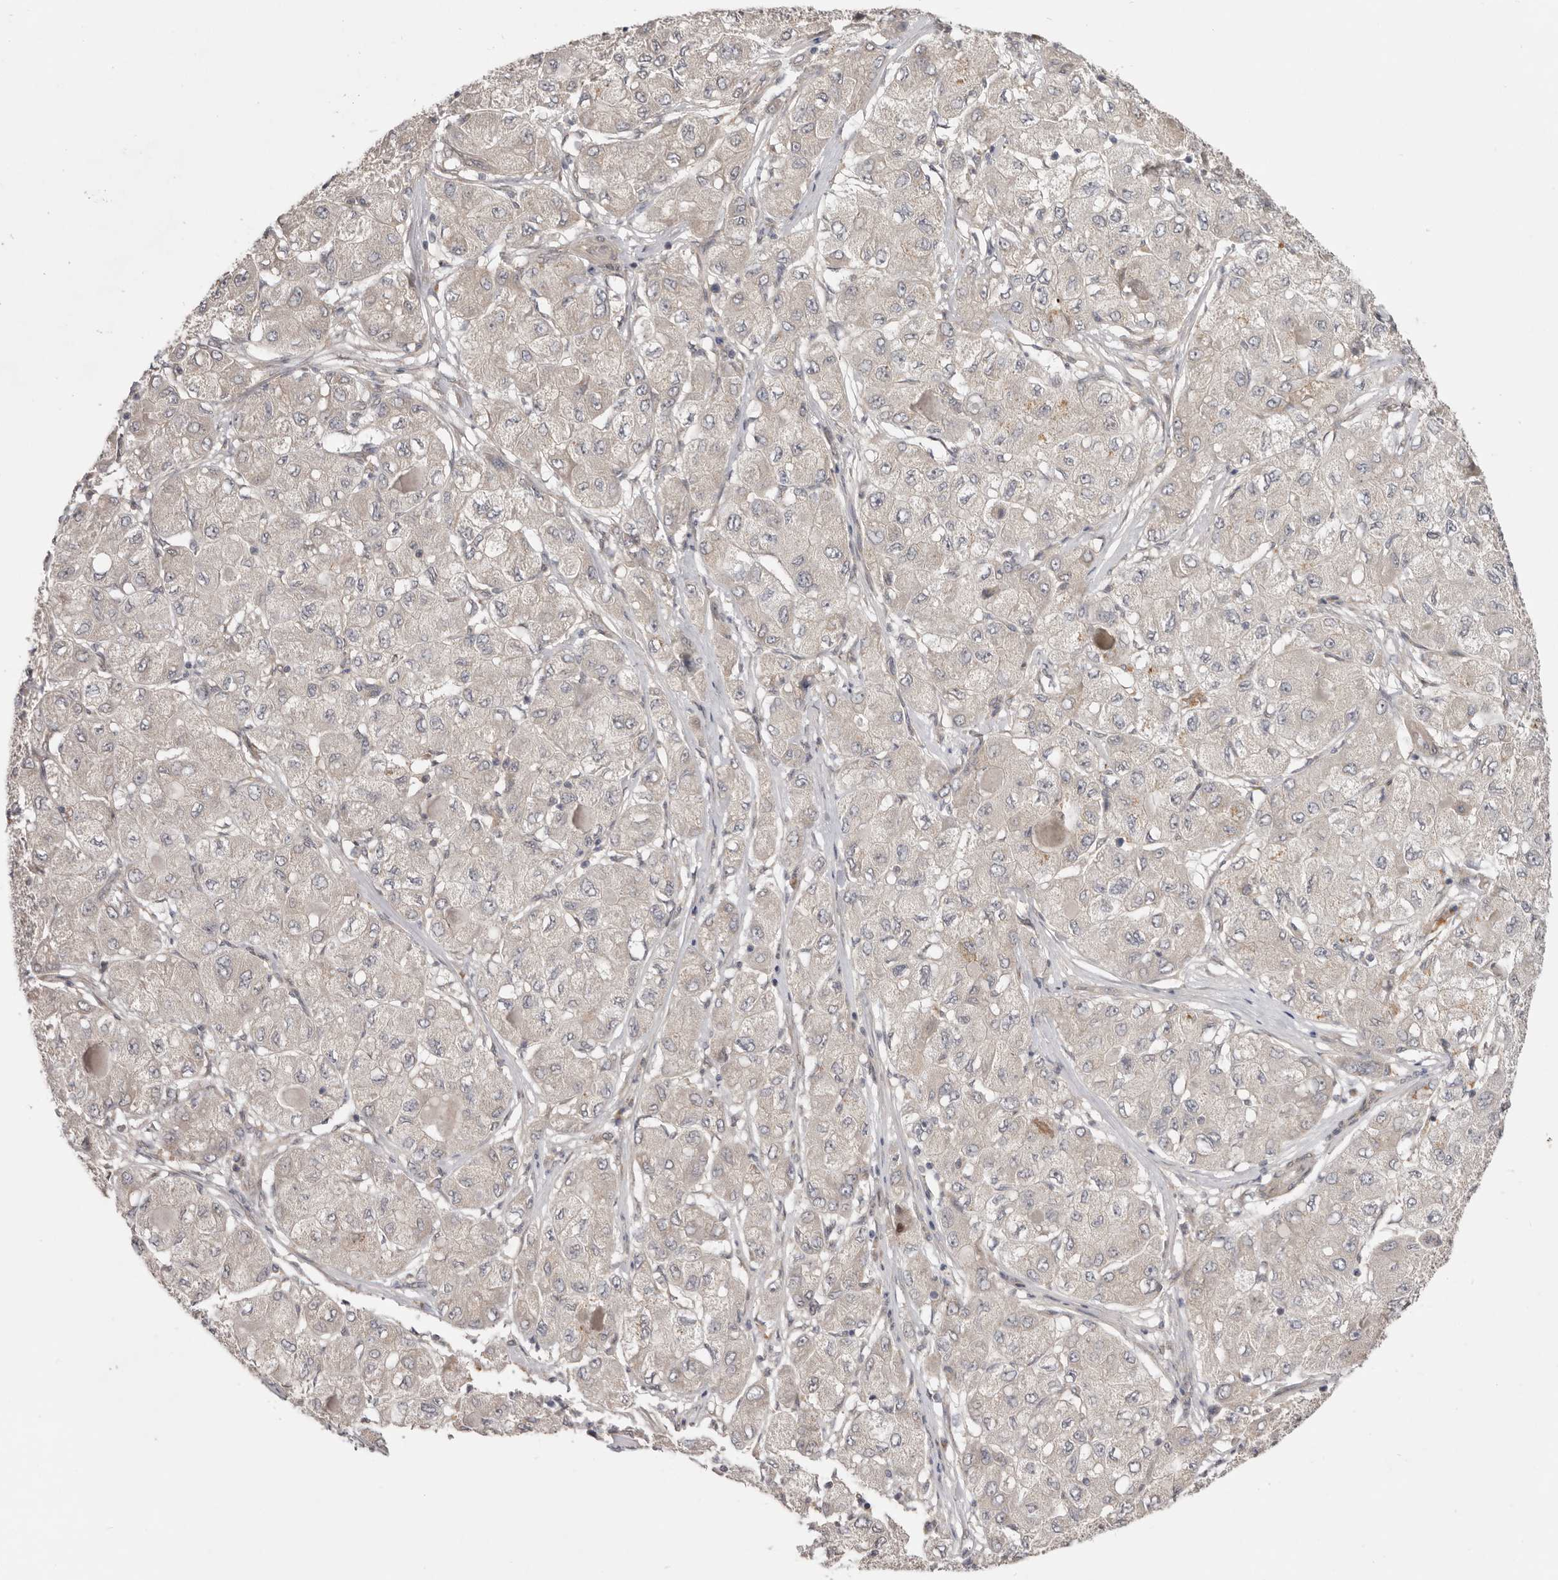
{"staining": {"intensity": "negative", "quantity": "none", "location": "none"}, "tissue": "liver cancer", "cell_type": "Tumor cells", "image_type": "cancer", "snomed": [{"axis": "morphology", "description": "Carcinoma, Hepatocellular, NOS"}, {"axis": "topography", "description": "Liver"}], "caption": "Hepatocellular carcinoma (liver) stained for a protein using IHC demonstrates no expression tumor cells.", "gene": "NSUN4", "patient": {"sex": "male", "age": 80}}